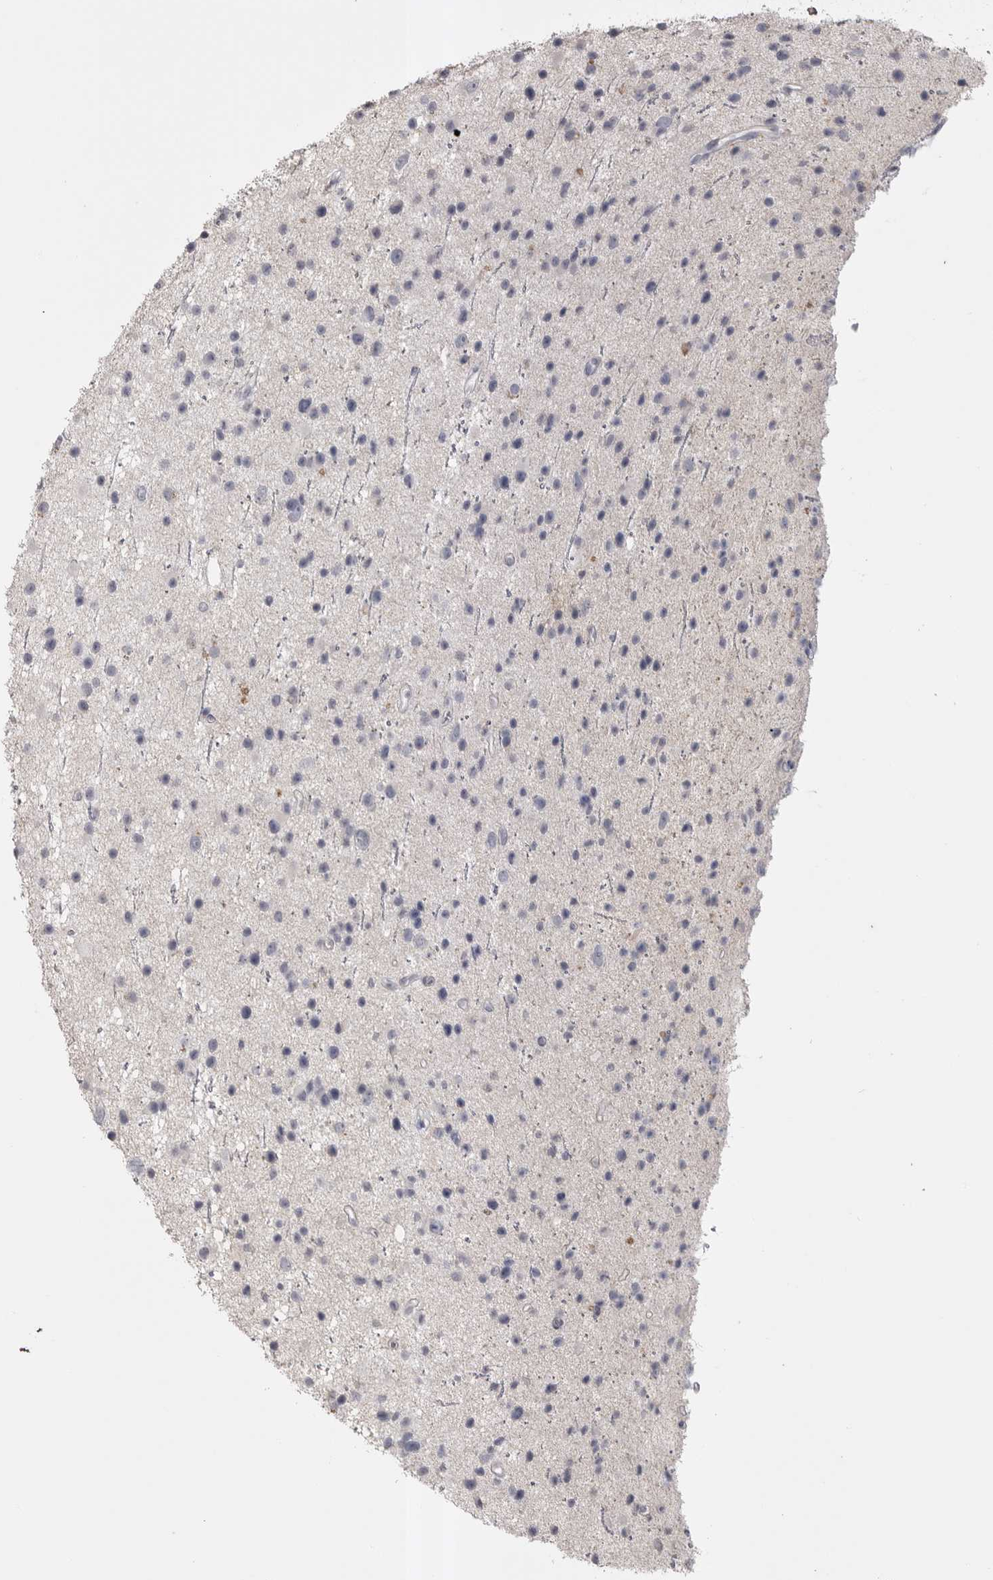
{"staining": {"intensity": "negative", "quantity": "none", "location": "none"}, "tissue": "glioma", "cell_type": "Tumor cells", "image_type": "cancer", "snomed": [{"axis": "morphology", "description": "Glioma, malignant, Low grade"}, {"axis": "topography", "description": "Cerebral cortex"}], "caption": "The micrograph reveals no significant expression in tumor cells of glioma.", "gene": "AHSG", "patient": {"sex": "female", "age": 39}}